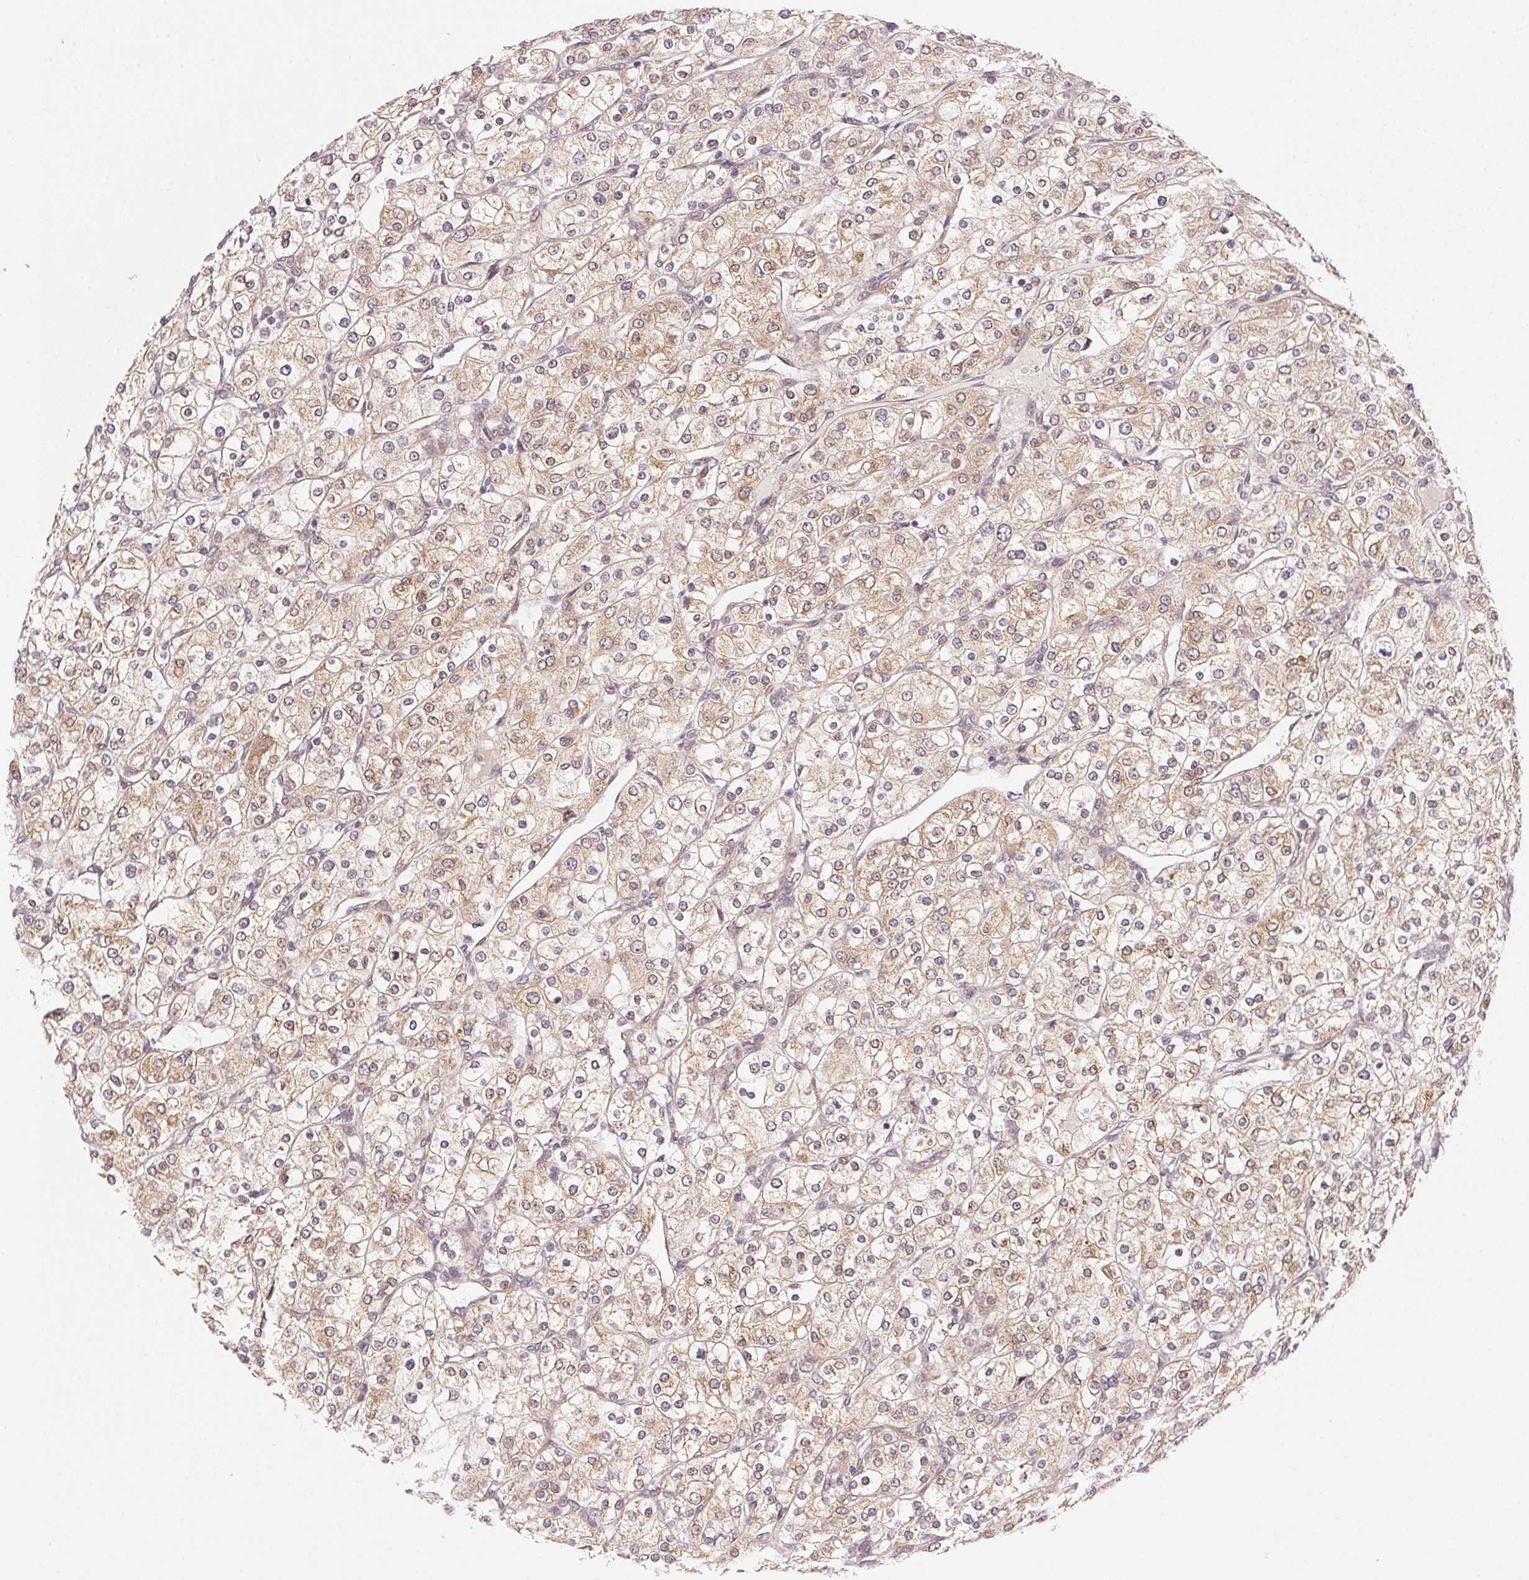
{"staining": {"intensity": "weak", "quantity": "25%-75%", "location": "cytoplasmic/membranous"}, "tissue": "renal cancer", "cell_type": "Tumor cells", "image_type": "cancer", "snomed": [{"axis": "morphology", "description": "Adenocarcinoma, NOS"}, {"axis": "topography", "description": "Kidney"}], "caption": "Immunohistochemistry micrograph of neoplastic tissue: human renal cancer stained using immunohistochemistry demonstrates low levels of weak protein expression localized specifically in the cytoplasmic/membranous of tumor cells, appearing as a cytoplasmic/membranous brown color.", "gene": "EI24", "patient": {"sex": "male", "age": 80}}